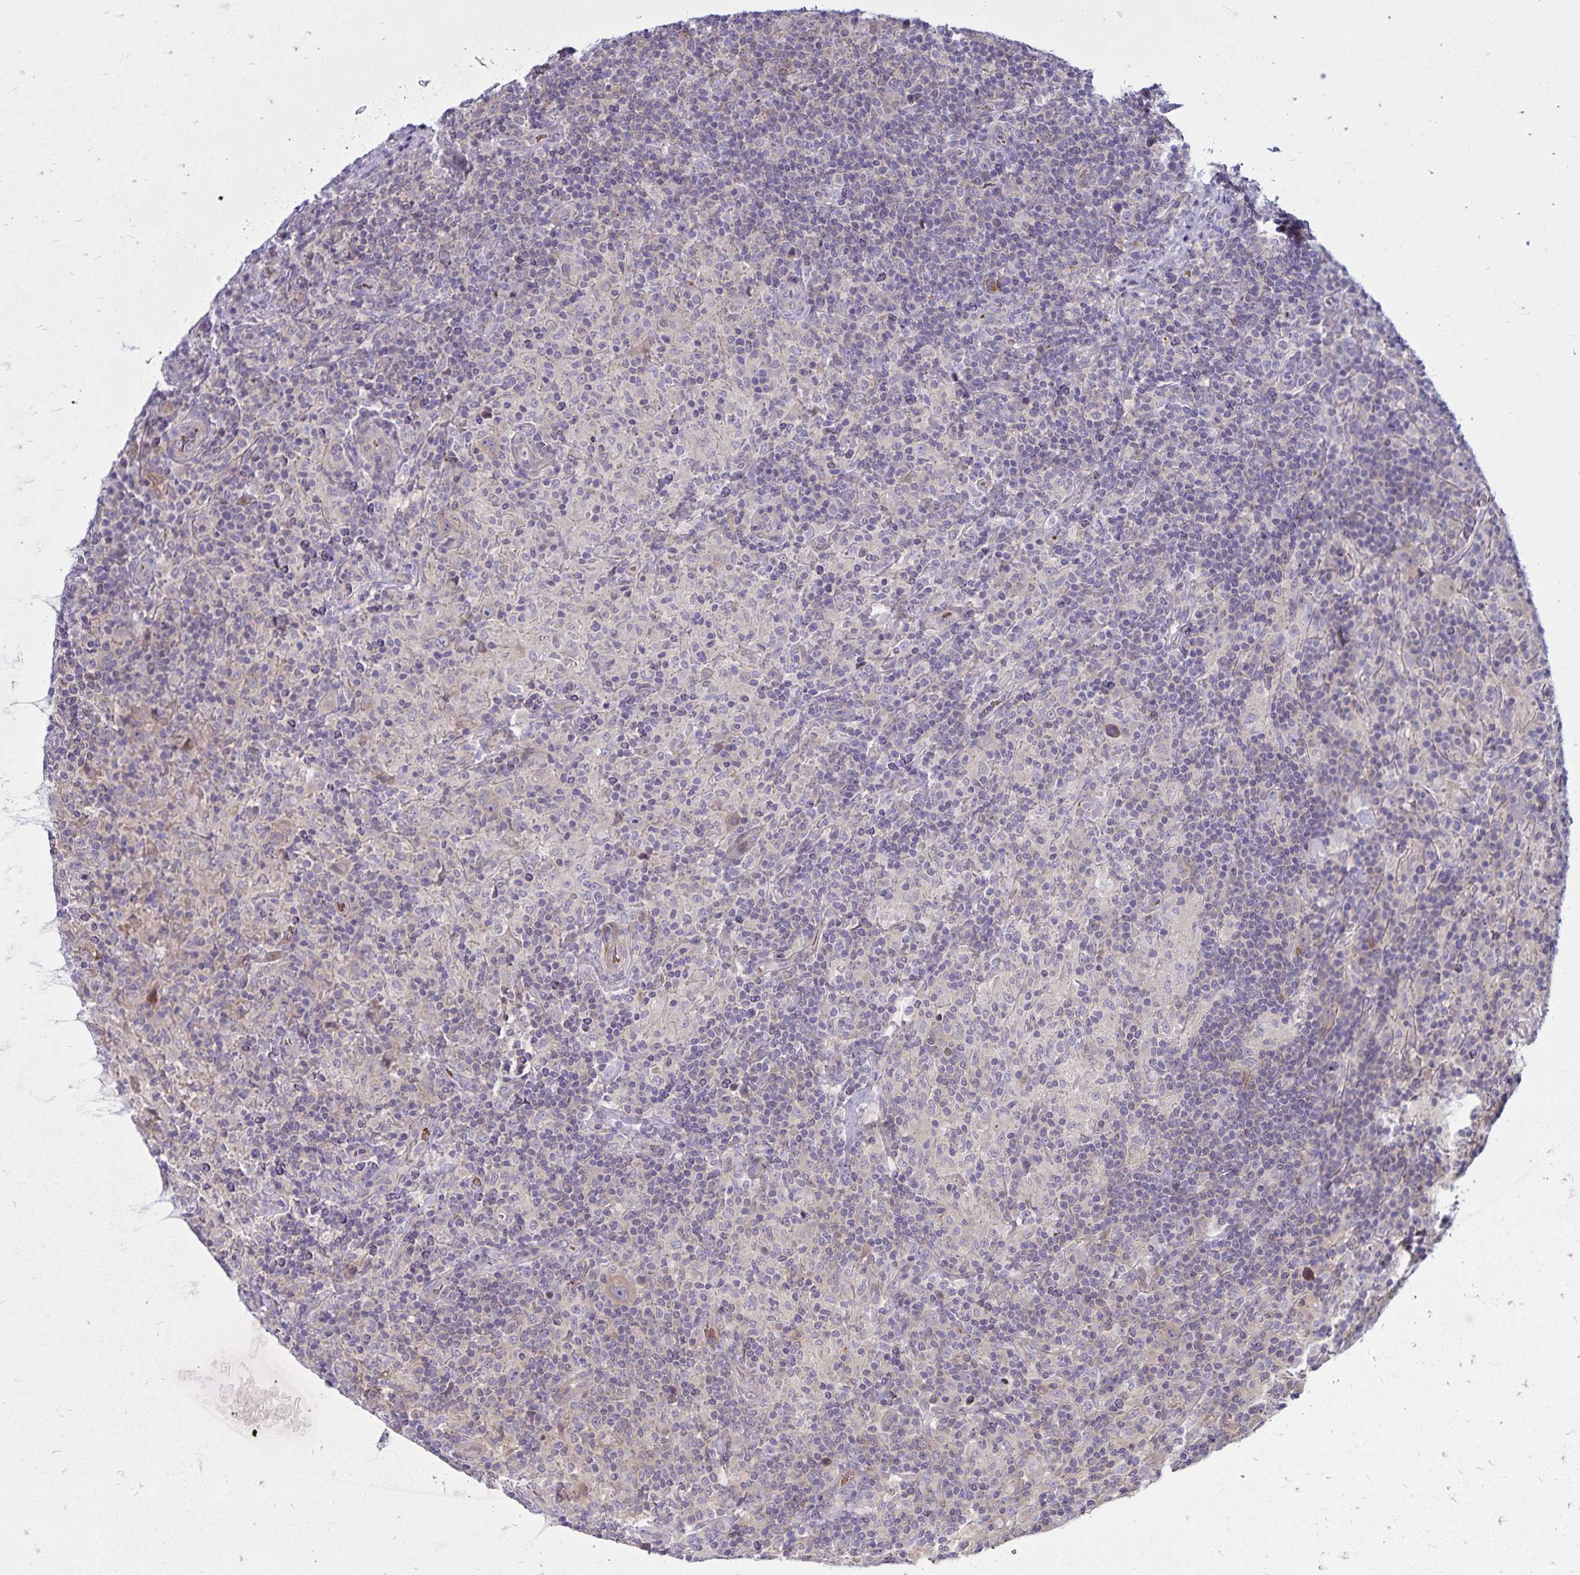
{"staining": {"intensity": "weak", "quantity": "25%-75%", "location": "cytoplasmic/membranous"}, "tissue": "lymphoma", "cell_type": "Tumor cells", "image_type": "cancer", "snomed": [{"axis": "morphology", "description": "Hodgkin's disease, NOS"}, {"axis": "topography", "description": "Lymph node"}], "caption": "Tumor cells show low levels of weak cytoplasmic/membranous staining in about 25%-75% of cells in Hodgkin's disease. (brown staining indicates protein expression, while blue staining denotes nuclei).", "gene": "FSD1", "patient": {"sex": "male", "age": 70}}